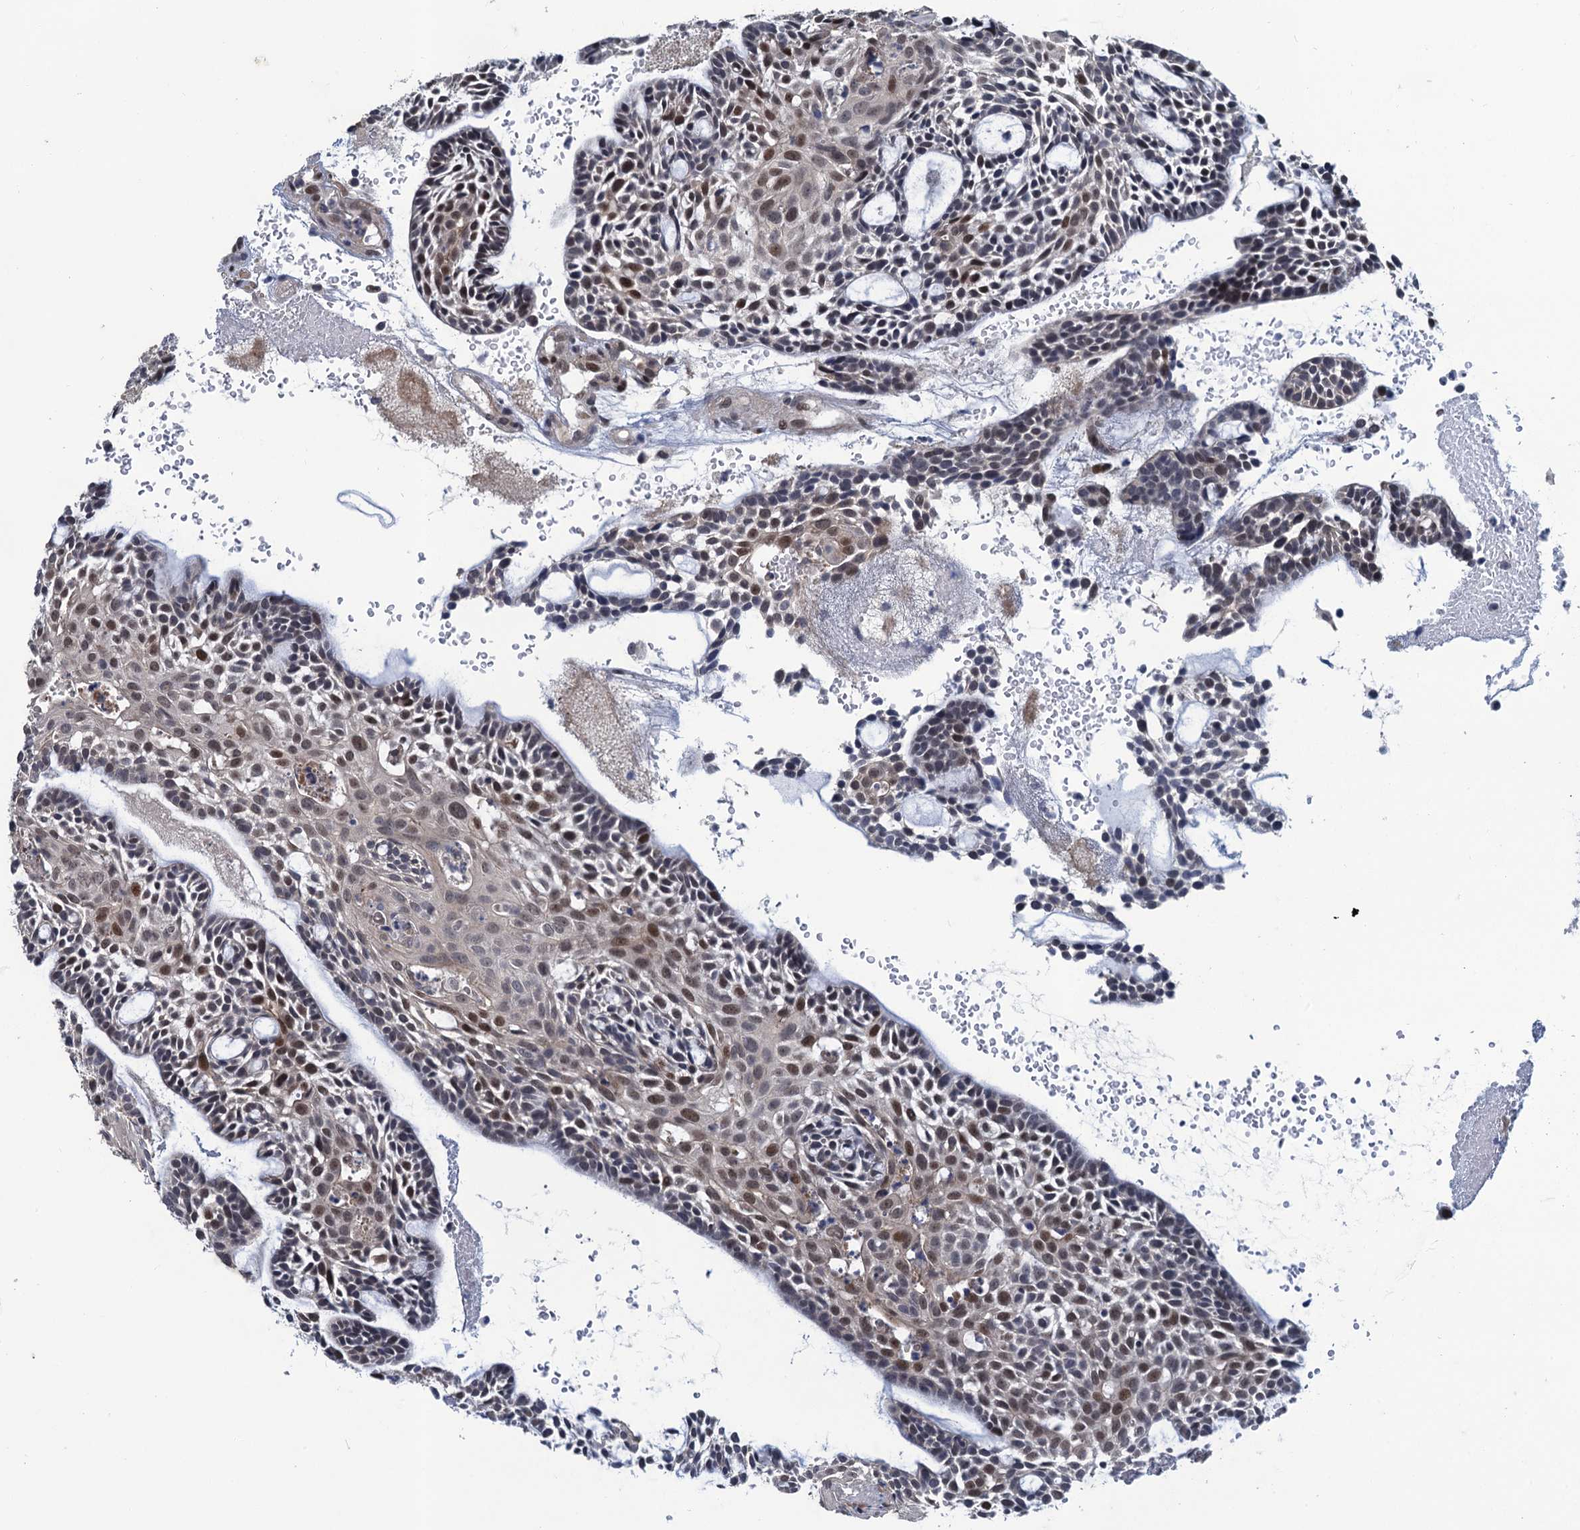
{"staining": {"intensity": "weak", "quantity": "<25%", "location": "nuclear"}, "tissue": "head and neck cancer", "cell_type": "Tumor cells", "image_type": "cancer", "snomed": [{"axis": "morphology", "description": "Adenocarcinoma, NOS"}, {"axis": "topography", "description": "Subcutis"}, {"axis": "topography", "description": "Head-Neck"}], "caption": "This is an immunohistochemistry (IHC) photomicrograph of human head and neck cancer. There is no expression in tumor cells.", "gene": "MRFAP1", "patient": {"sex": "female", "age": 73}}